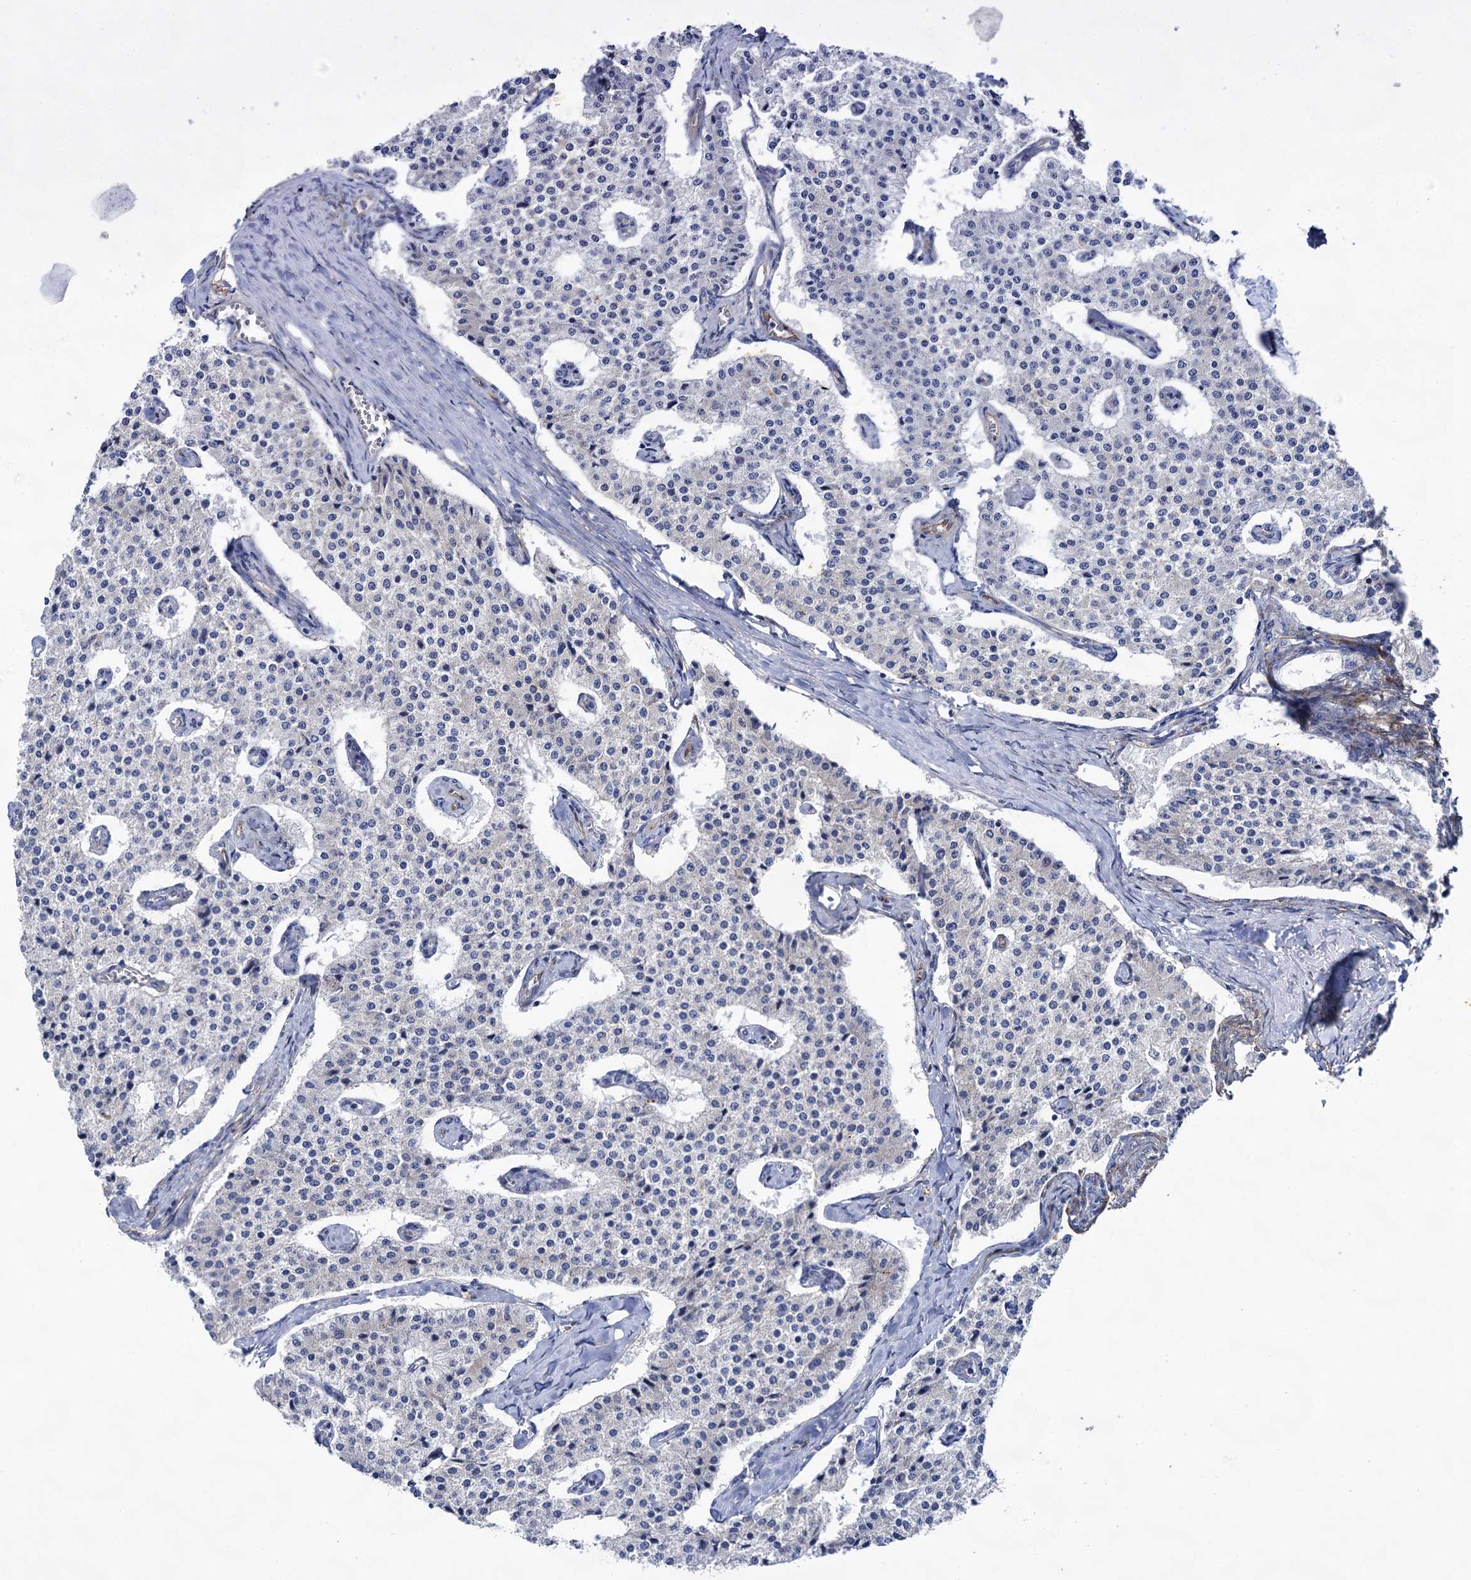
{"staining": {"intensity": "negative", "quantity": "none", "location": "none"}, "tissue": "carcinoid", "cell_type": "Tumor cells", "image_type": "cancer", "snomed": [{"axis": "morphology", "description": "Carcinoid, malignant, NOS"}, {"axis": "topography", "description": "Colon"}], "caption": "This is an immunohistochemistry (IHC) image of human carcinoid. There is no expression in tumor cells.", "gene": "ABLIM1", "patient": {"sex": "female", "age": 52}}